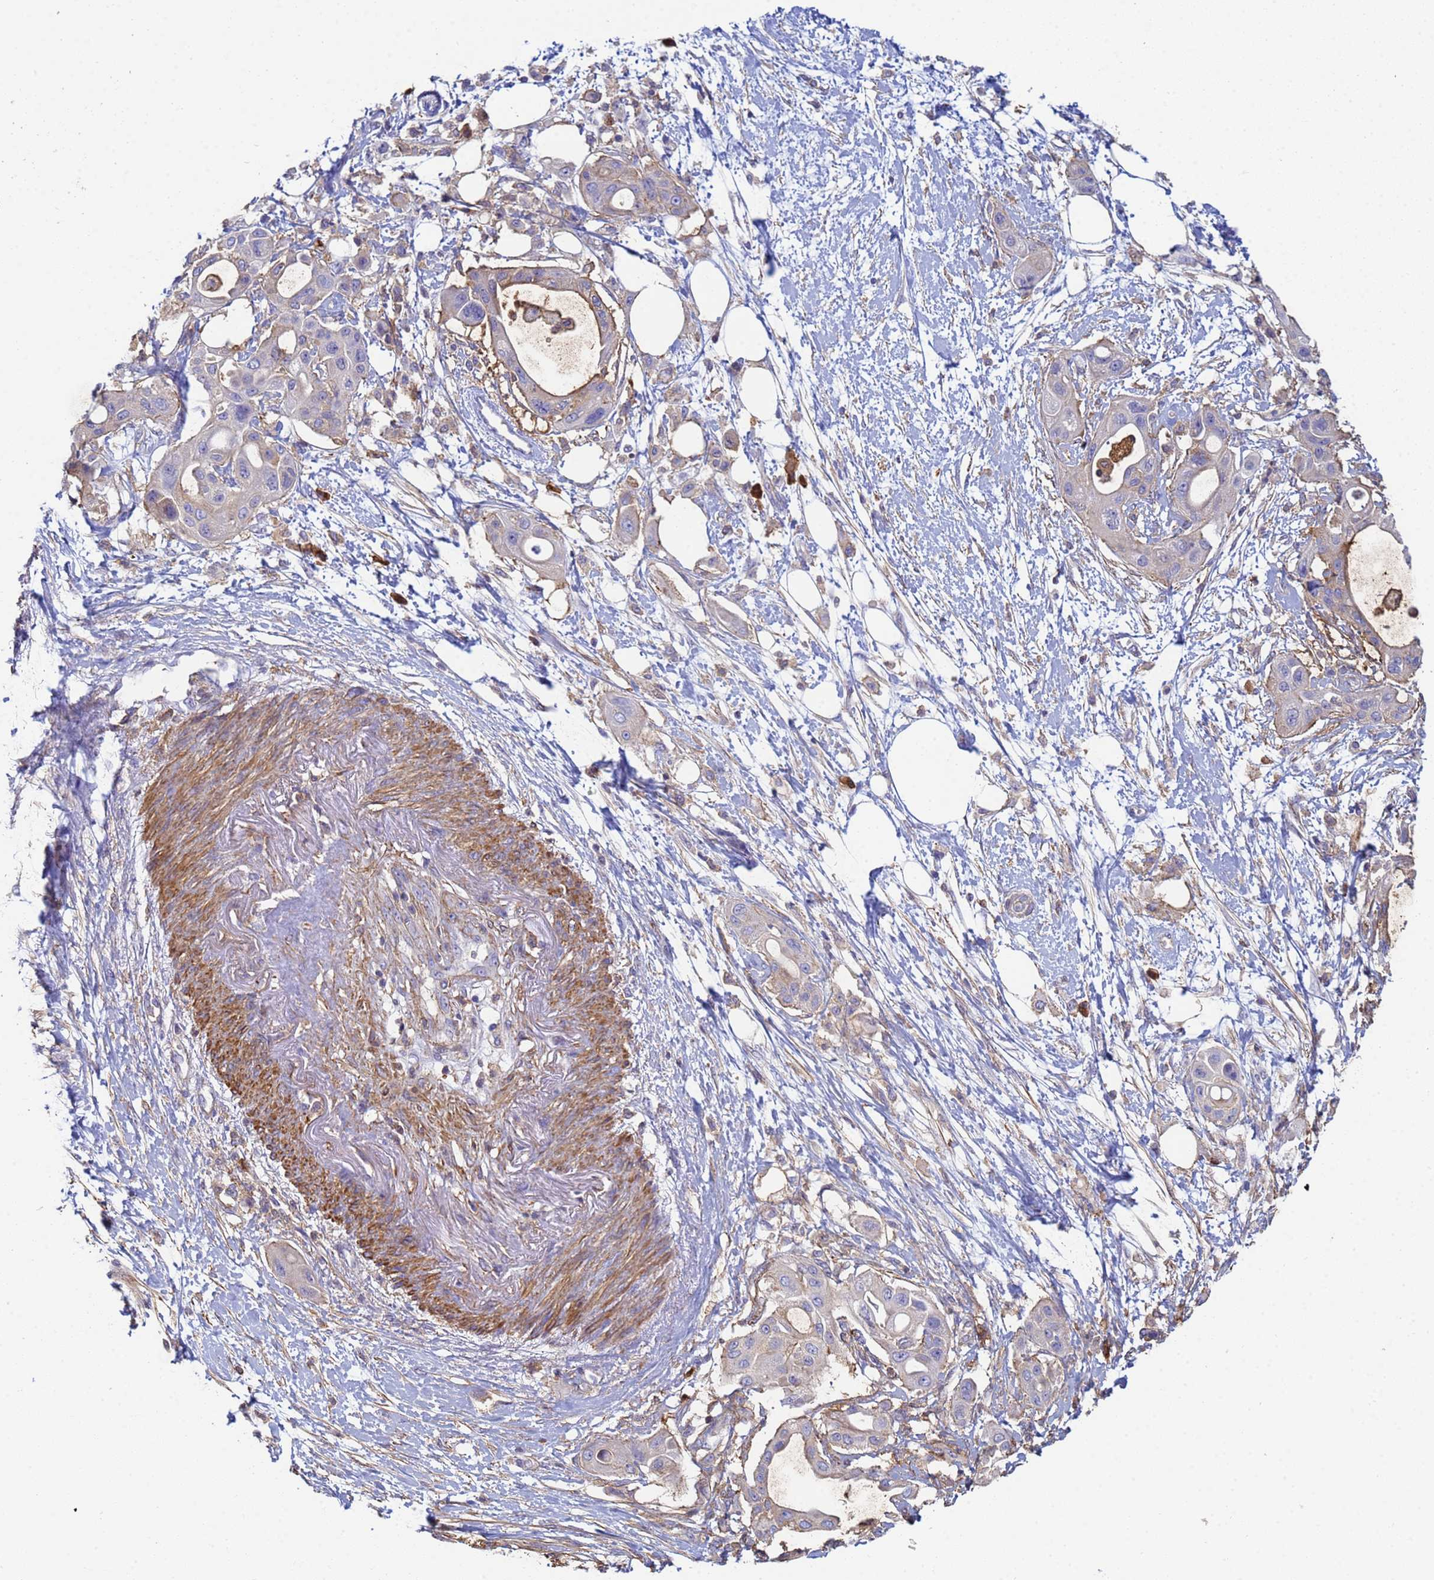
{"staining": {"intensity": "moderate", "quantity": "<25%", "location": "cytoplasmic/membranous"}, "tissue": "pancreatic cancer", "cell_type": "Tumor cells", "image_type": "cancer", "snomed": [{"axis": "morphology", "description": "Adenocarcinoma, NOS"}, {"axis": "topography", "description": "Pancreas"}], "caption": "High-magnification brightfield microscopy of pancreatic adenocarcinoma stained with DAB (3,3'-diaminobenzidine) (brown) and counterstained with hematoxylin (blue). tumor cells exhibit moderate cytoplasmic/membranous positivity is present in approximately<25% of cells.", "gene": "ZNG1B", "patient": {"sex": "male", "age": 68}}